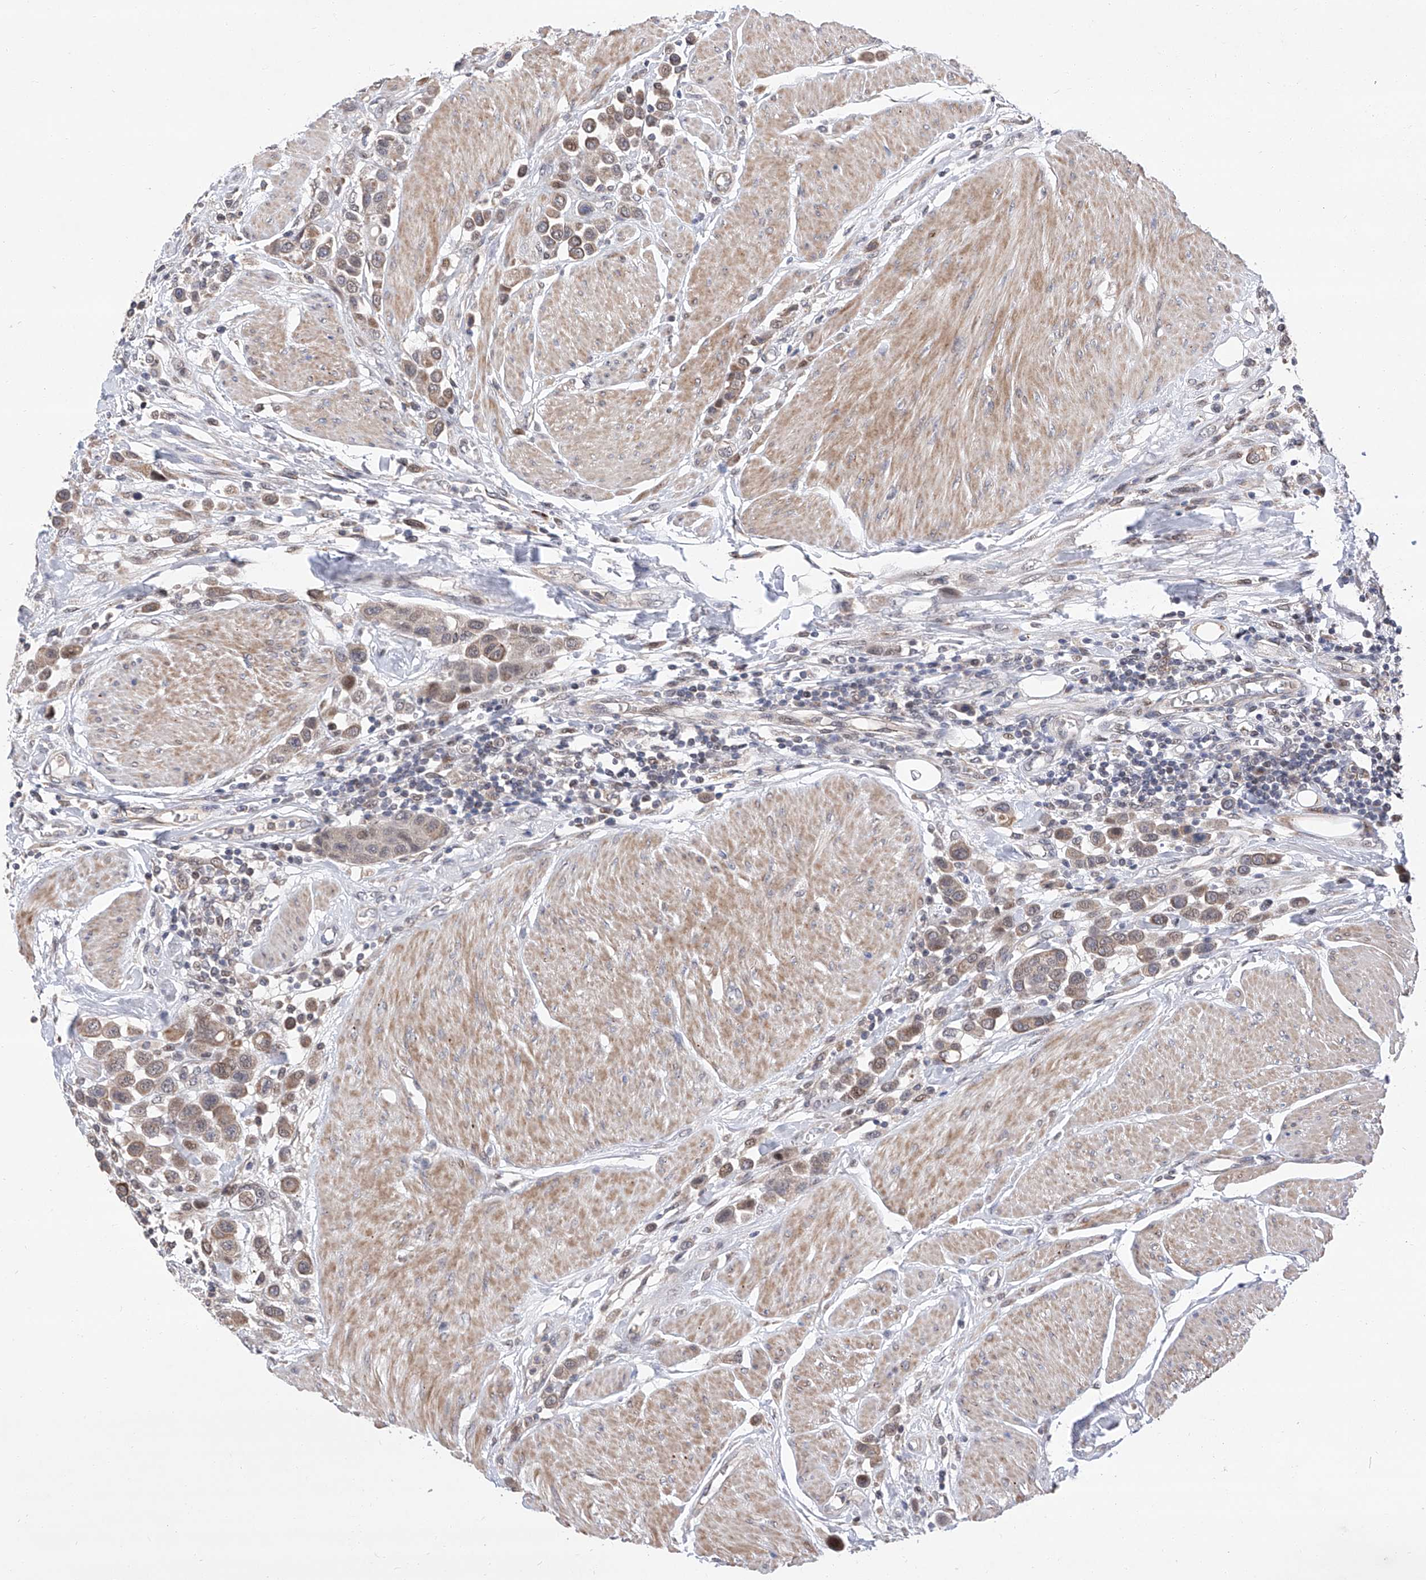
{"staining": {"intensity": "weak", "quantity": "25%-75%", "location": "cytoplasmic/membranous"}, "tissue": "urothelial cancer", "cell_type": "Tumor cells", "image_type": "cancer", "snomed": [{"axis": "morphology", "description": "Urothelial carcinoma, High grade"}, {"axis": "topography", "description": "Urinary bladder"}], "caption": "A brown stain labels weak cytoplasmic/membranous positivity of a protein in human urothelial cancer tumor cells.", "gene": "FARP2", "patient": {"sex": "male", "age": 50}}